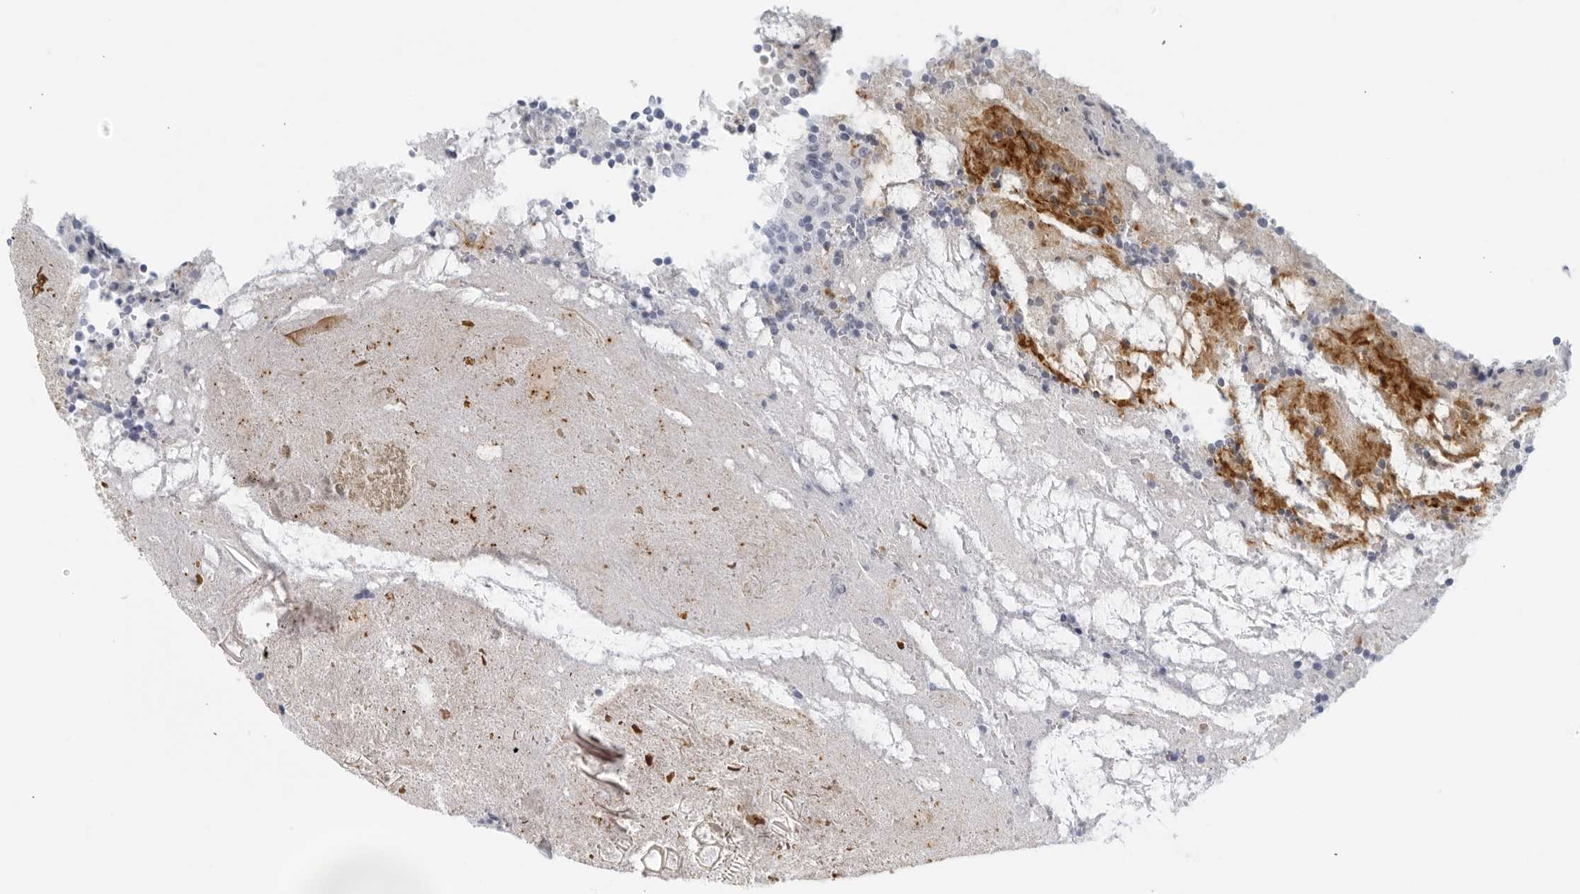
{"staining": {"intensity": "negative", "quantity": "none", "location": "none"}, "tissue": "appendix", "cell_type": "Glandular cells", "image_type": "normal", "snomed": [{"axis": "morphology", "description": "Normal tissue, NOS"}, {"axis": "topography", "description": "Appendix"}], "caption": "Glandular cells are negative for brown protein staining in benign appendix. (Immunohistochemistry, brightfield microscopy, high magnification).", "gene": "FGG", "patient": {"sex": "female", "age": 17}}